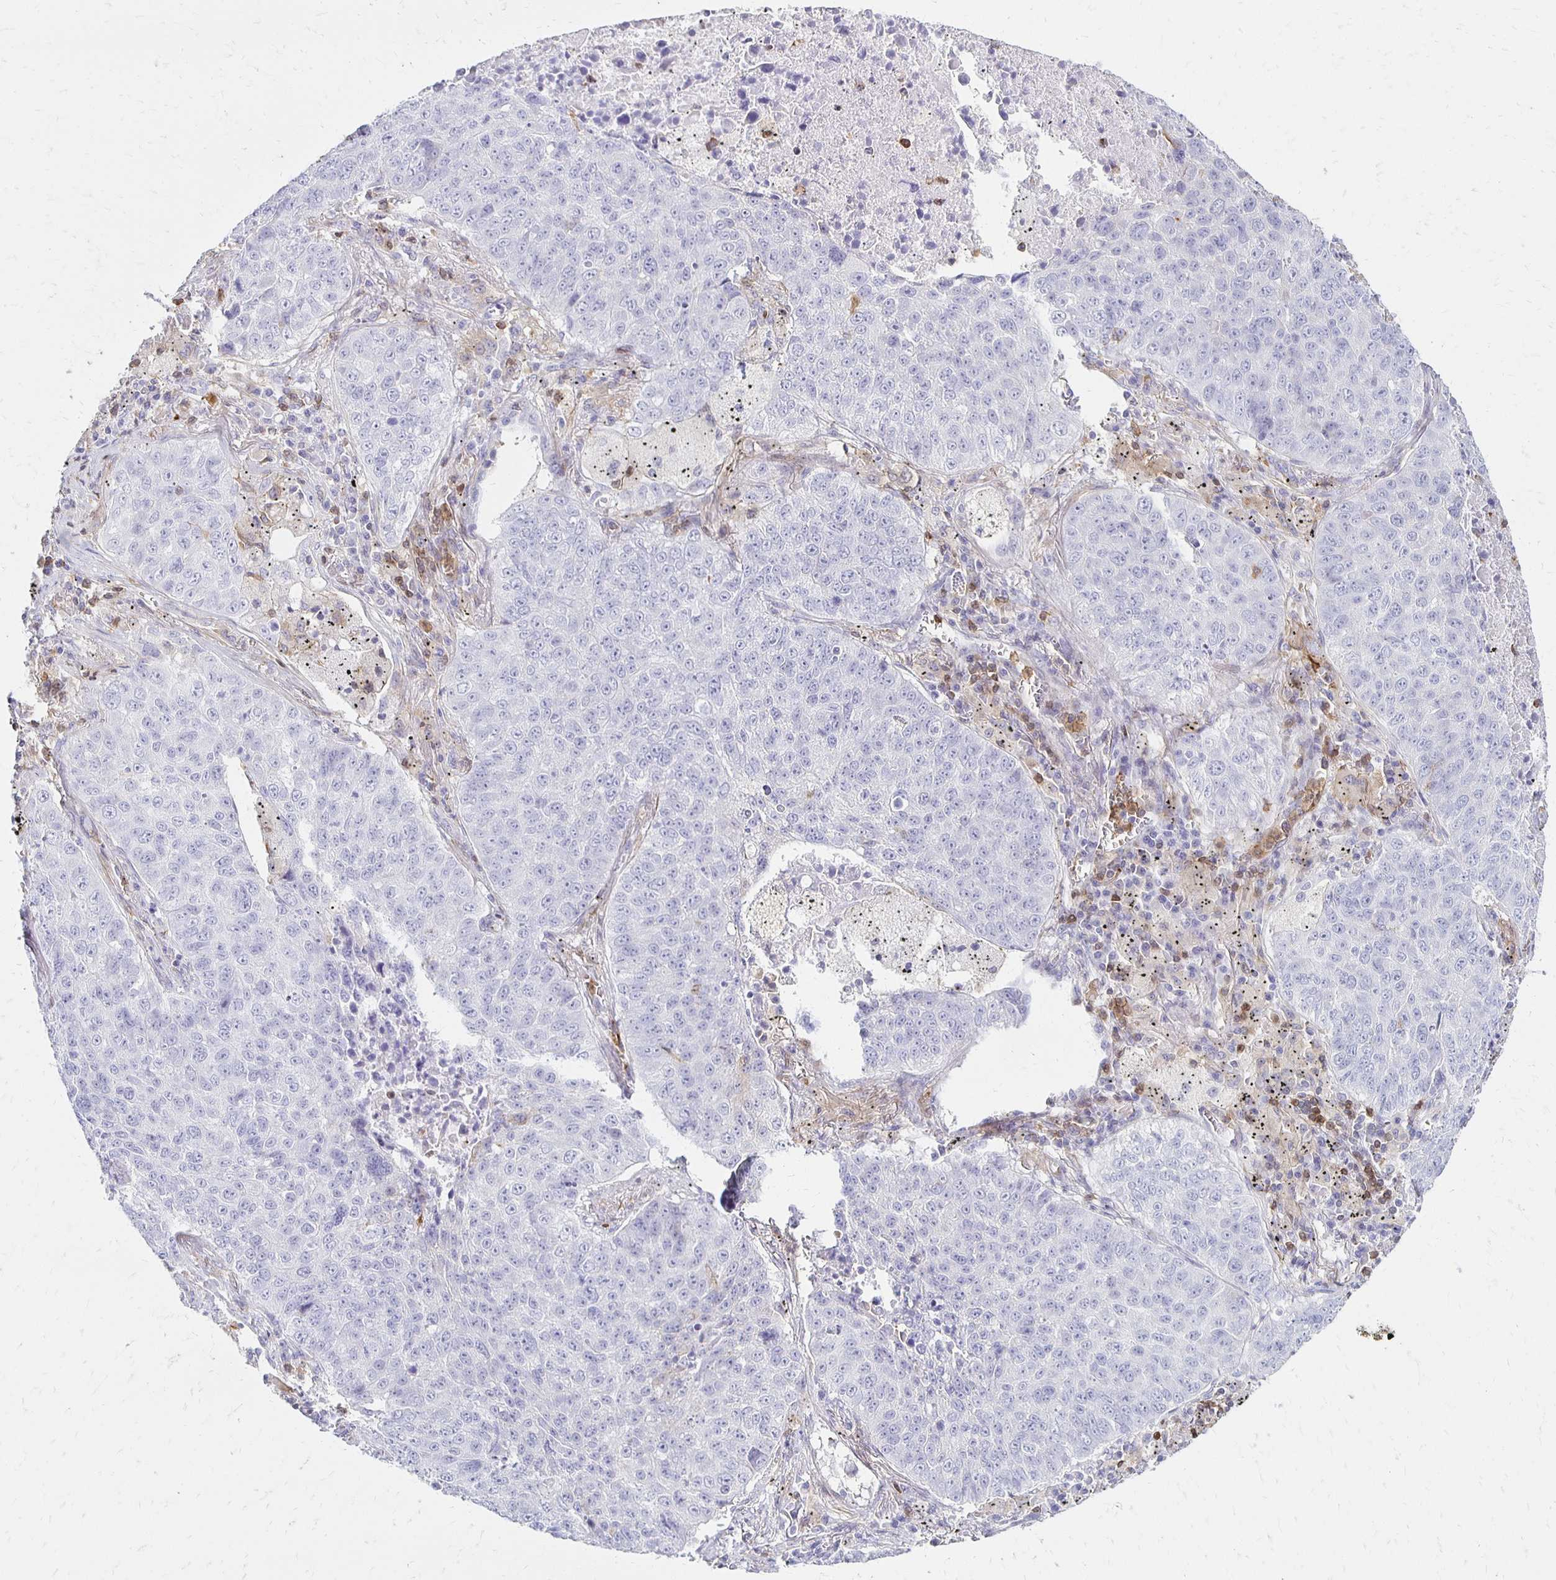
{"staining": {"intensity": "negative", "quantity": "none", "location": "none"}, "tissue": "lung cancer", "cell_type": "Tumor cells", "image_type": "cancer", "snomed": [{"axis": "morphology", "description": "Normal morphology"}, {"axis": "morphology", "description": "Aneuploidy"}, {"axis": "morphology", "description": "Squamous cell carcinoma, NOS"}, {"axis": "topography", "description": "Lymph node"}, {"axis": "topography", "description": "Lung"}], "caption": "DAB immunohistochemical staining of lung cancer shows no significant expression in tumor cells.", "gene": "CCL21", "patient": {"sex": "female", "age": 76}}